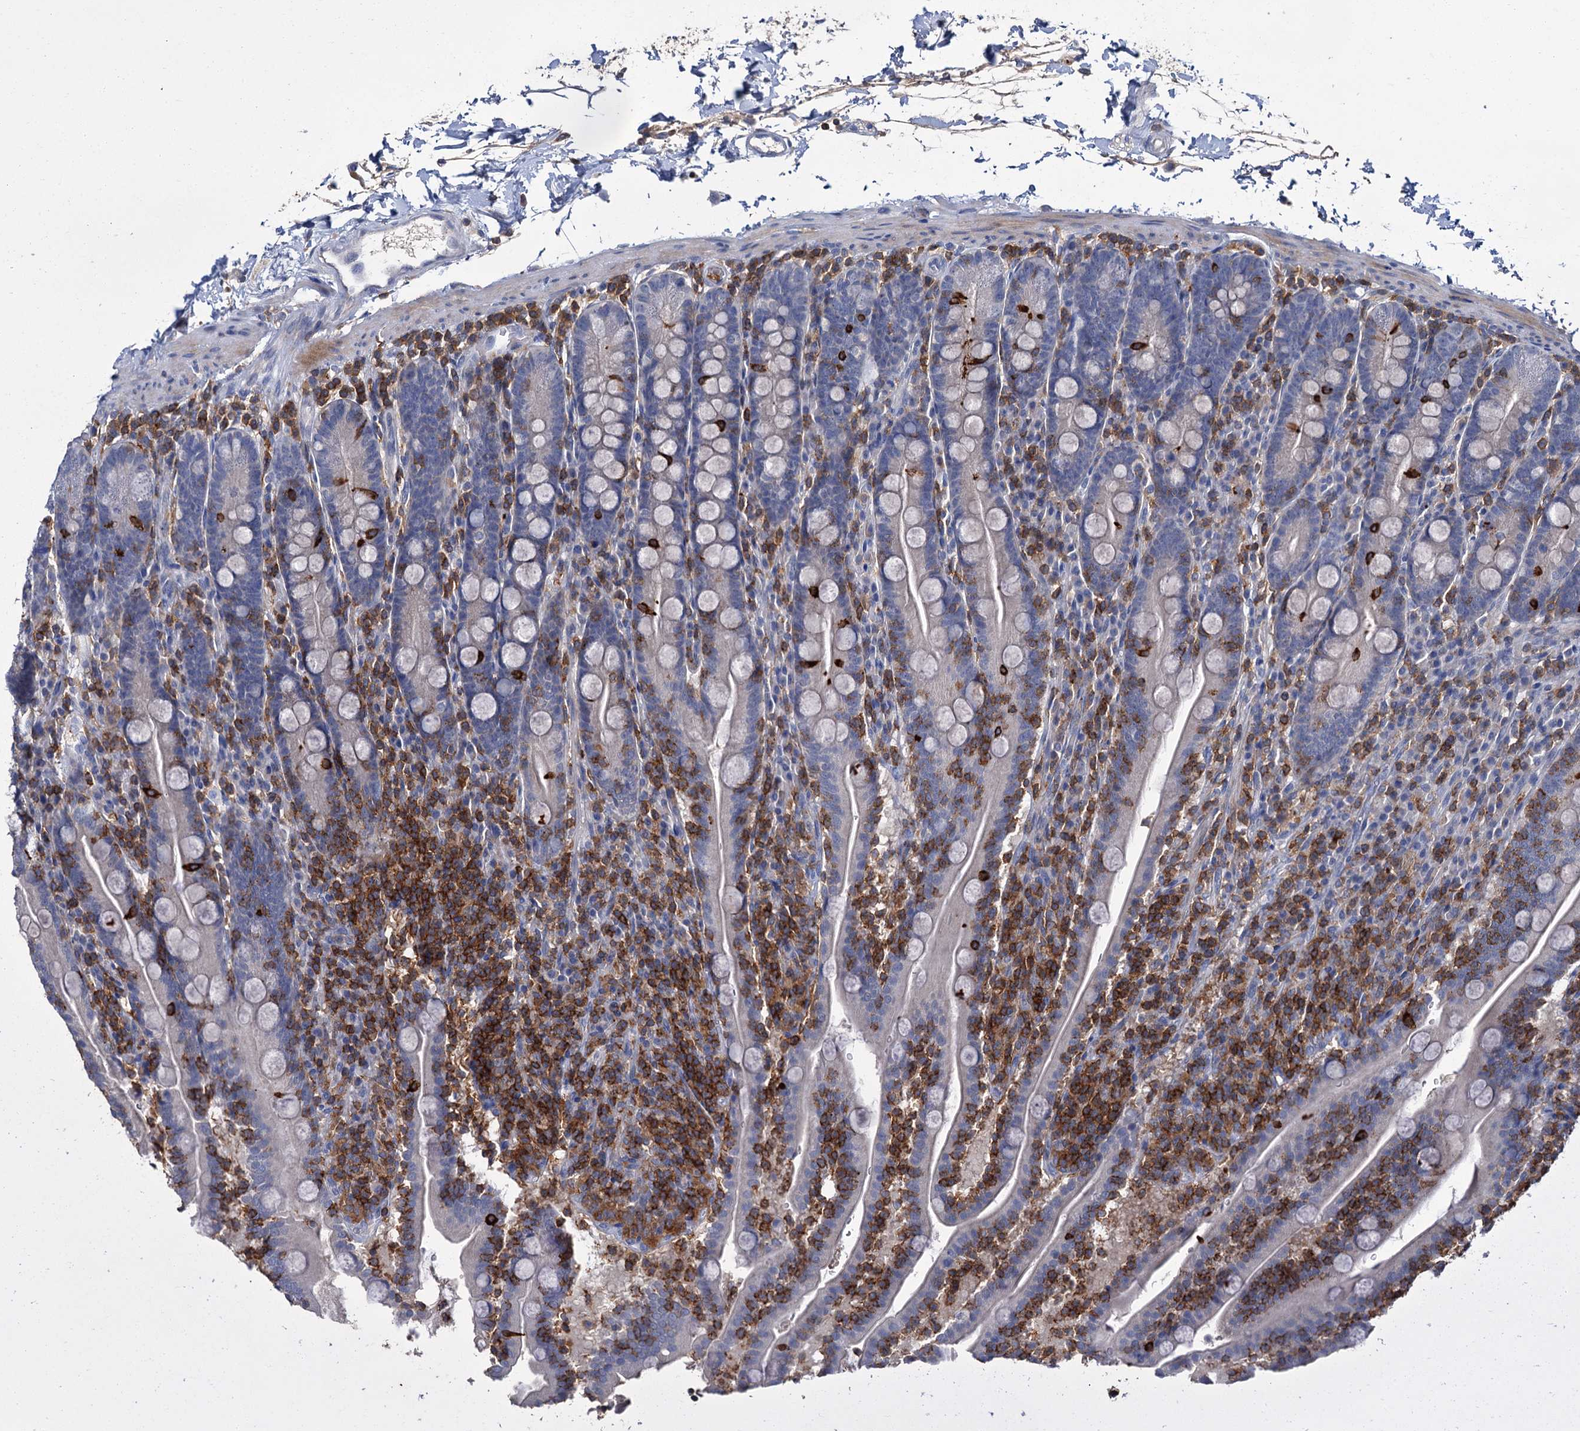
{"staining": {"intensity": "negative", "quantity": "none", "location": "none"}, "tissue": "duodenum", "cell_type": "Glandular cells", "image_type": "normal", "snomed": [{"axis": "morphology", "description": "Normal tissue, NOS"}, {"axis": "topography", "description": "Duodenum"}], "caption": "Human duodenum stained for a protein using immunohistochemistry exhibits no positivity in glandular cells.", "gene": "FGFR2", "patient": {"sex": "male", "age": 35}}